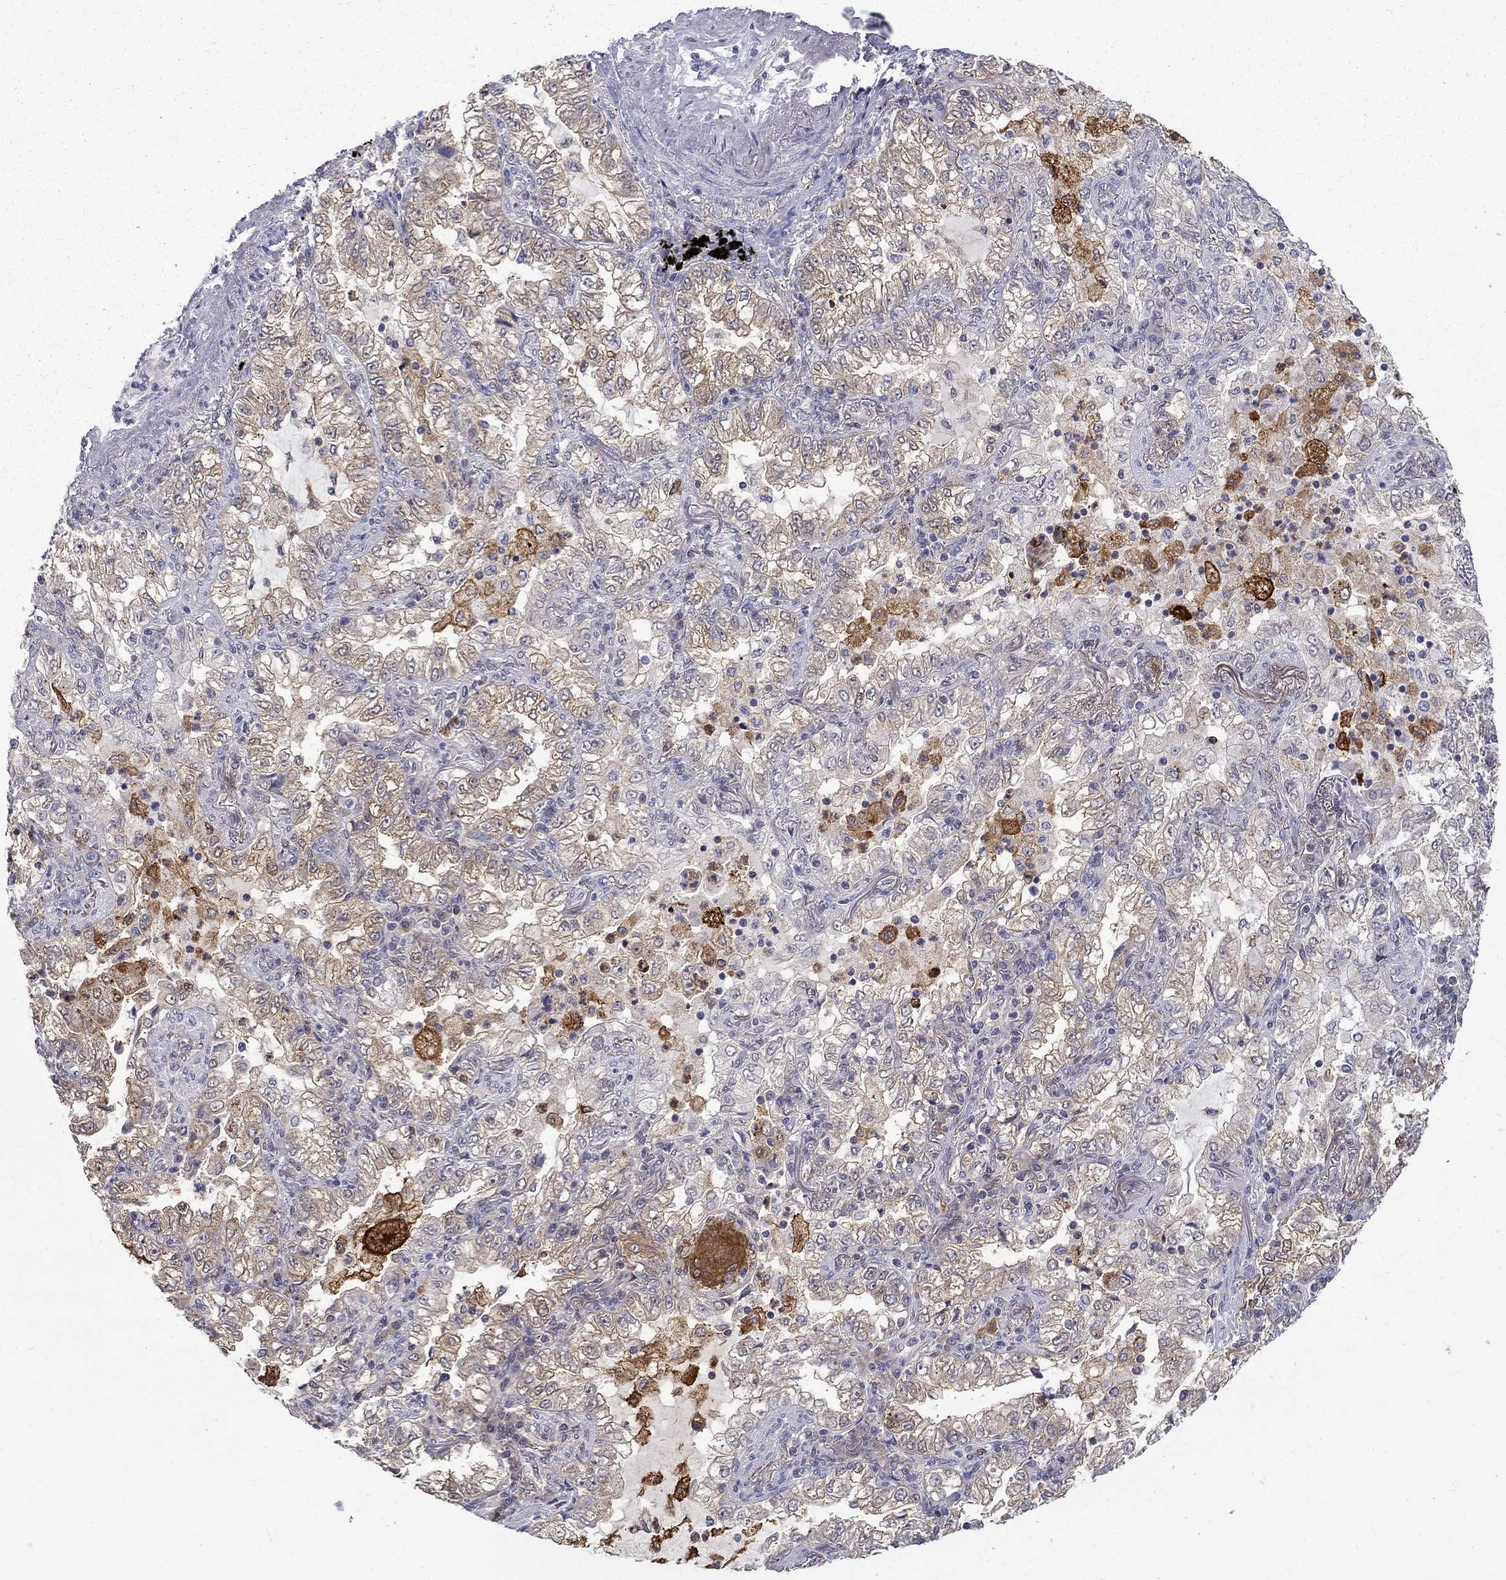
{"staining": {"intensity": "moderate", "quantity": "<25%", "location": "cytoplasmic/membranous"}, "tissue": "lung cancer", "cell_type": "Tumor cells", "image_type": "cancer", "snomed": [{"axis": "morphology", "description": "Adenocarcinoma, NOS"}, {"axis": "topography", "description": "Lung"}], "caption": "This is an image of immunohistochemistry staining of adenocarcinoma (lung), which shows moderate expression in the cytoplasmic/membranous of tumor cells.", "gene": "PCBP3", "patient": {"sex": "female", "age": 73}}